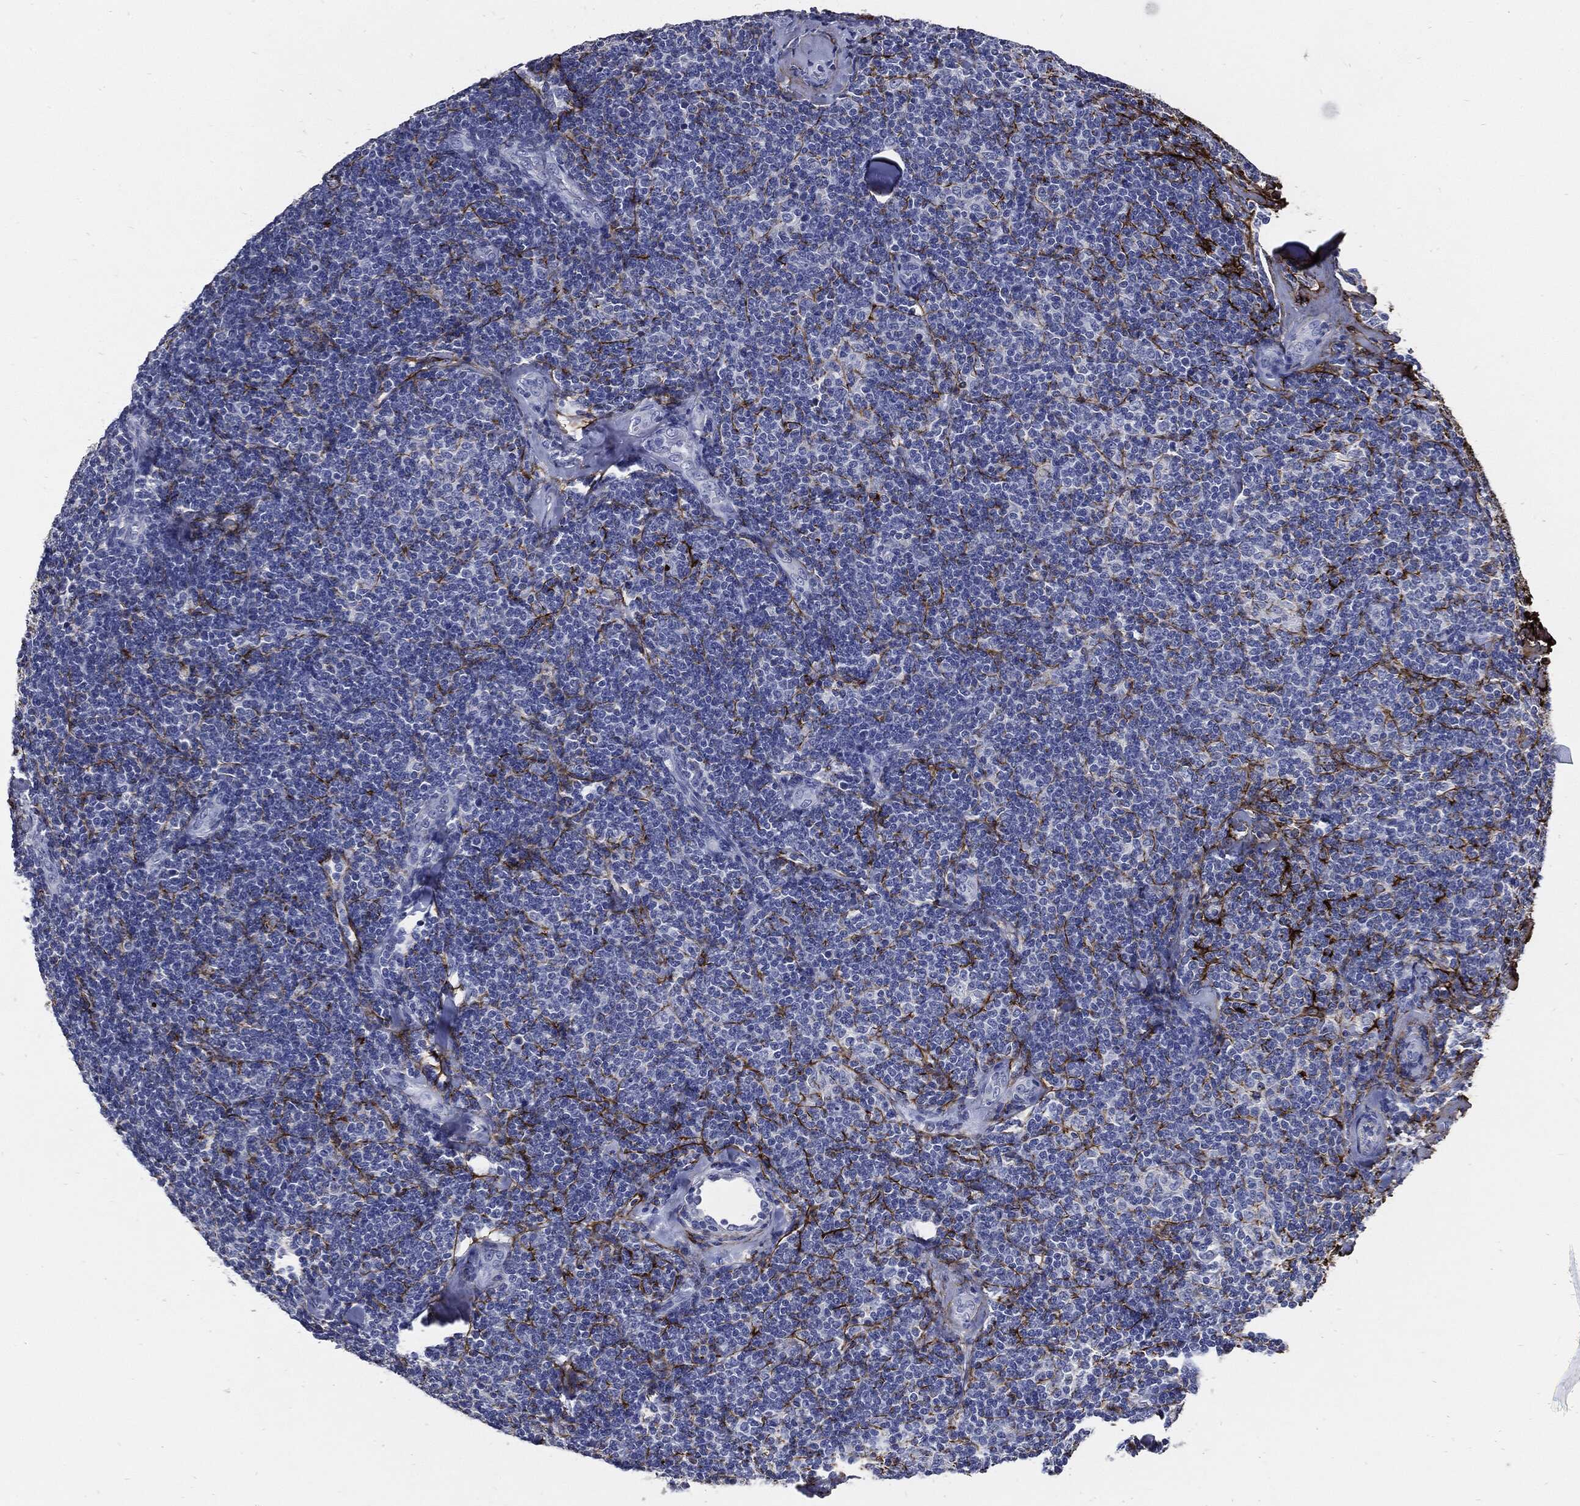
{"staining": {"intensity": "negative", "quantity": "none", "location": "none"}, "tissue": "lymphoma", "cell_type": "Tumor cells", "image_type": "cancer", "snomed": [{"axis": "morphology", "description": "Malignant lymphoma, non-Hodgkin's type, Low grade"}, {"axis": "topography", "description": "Lymph node"}], "caption": "Immunohistochemistry (IHC) photomicrograph of neoplastic tissue: human lymphoma stained with DAB (3,3'-diaminobenzidine) shows no significant protein expression in tumor cells. Nuclei are stained in blue.", "gene": "FBN1", "patient": {"sex": "female", "age": 56}}